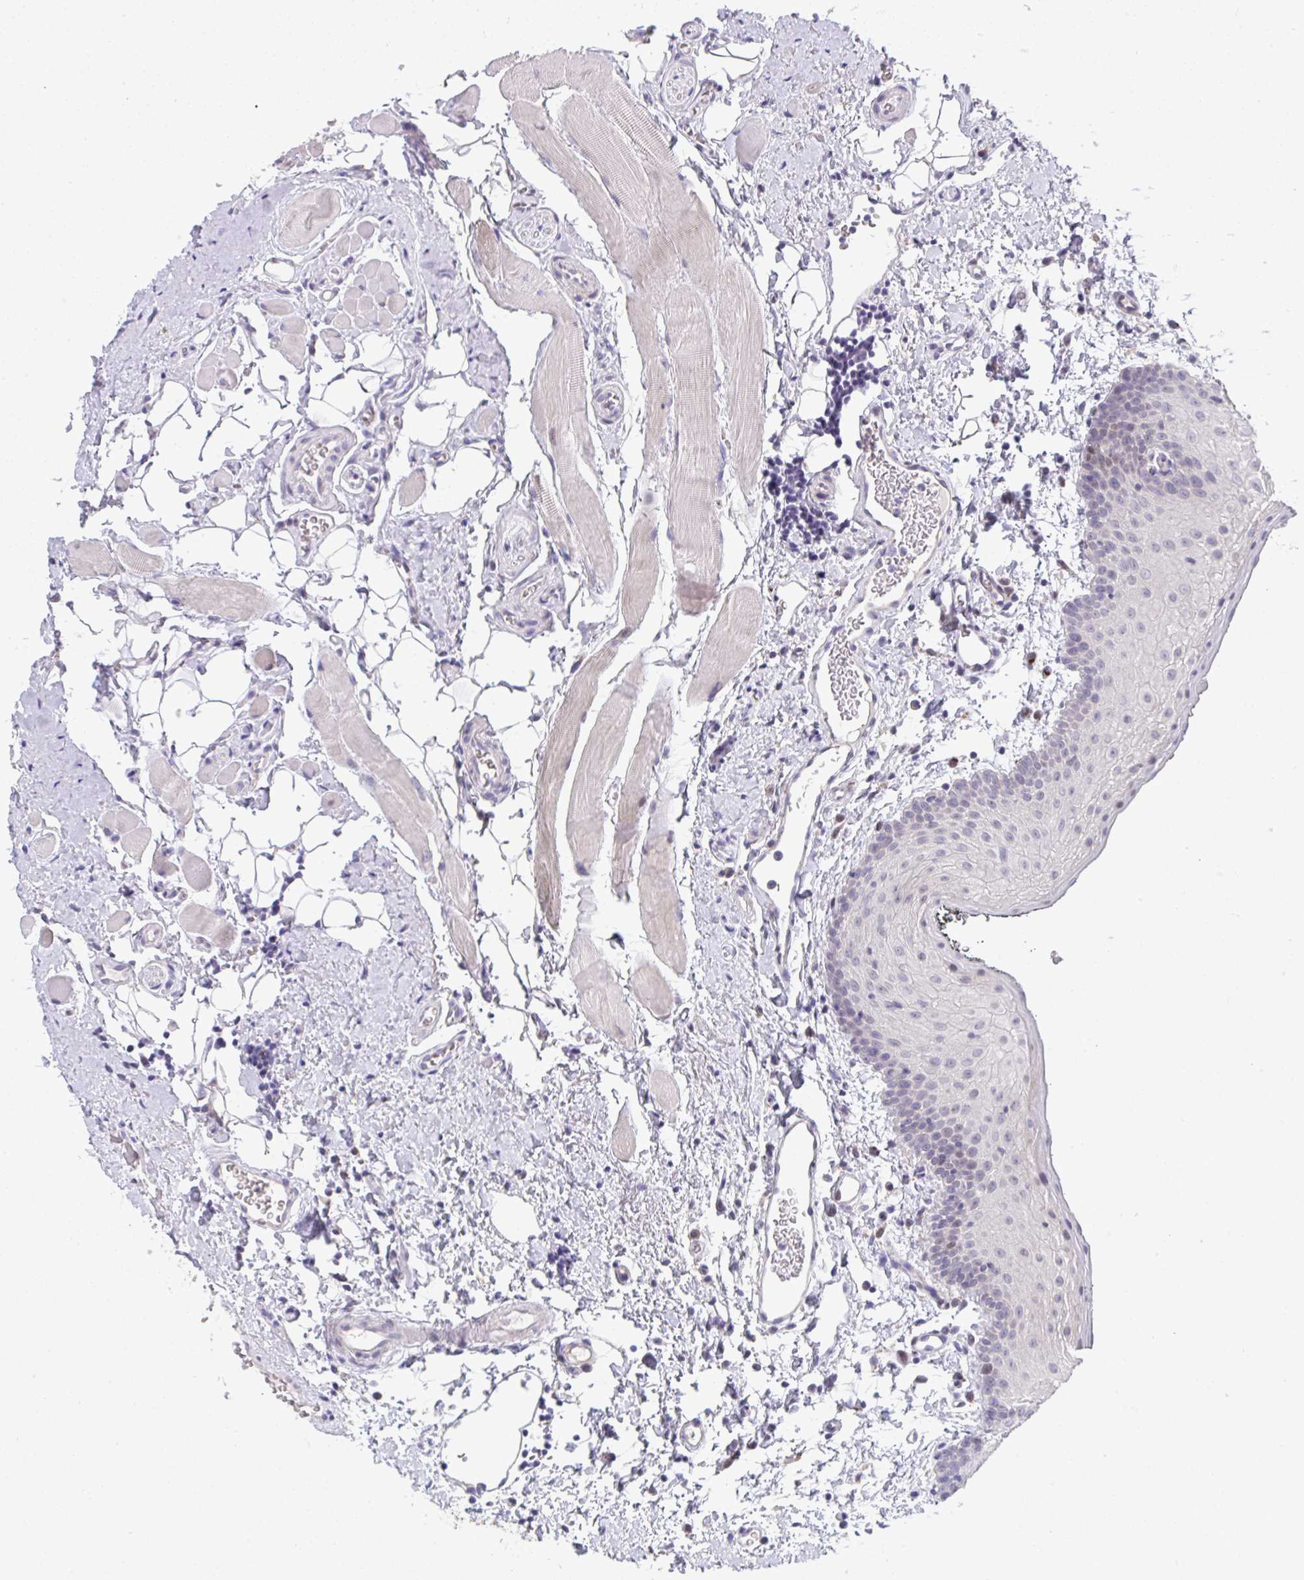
{"staining": {"intensity": "moderate", "quantity": "<25%", "location": "nuclear"}, "tissue": "oral mucosa", "cell_type": "Squamous epithelial cells", "image_type": "normal", "snomed": [{"axis": "morphology", "description": "Normal tissue, NOS"}, {"axis": "morphology", "description": "Squamous cell carcinoma, NOS"}, {"axis": "topography", "description": "Oral tissue"}, {"axis": "topography", "description": "Head-Neck"}], "caption": "Oral mucosa stained for a protein demonstrates moderate nuclear positivity in squamous epithelial cells. (DAB IHC with brightfield microscopy, high magnification).", "gene": "GALNT16", "patient": {"sex": "male", "age": 58}}